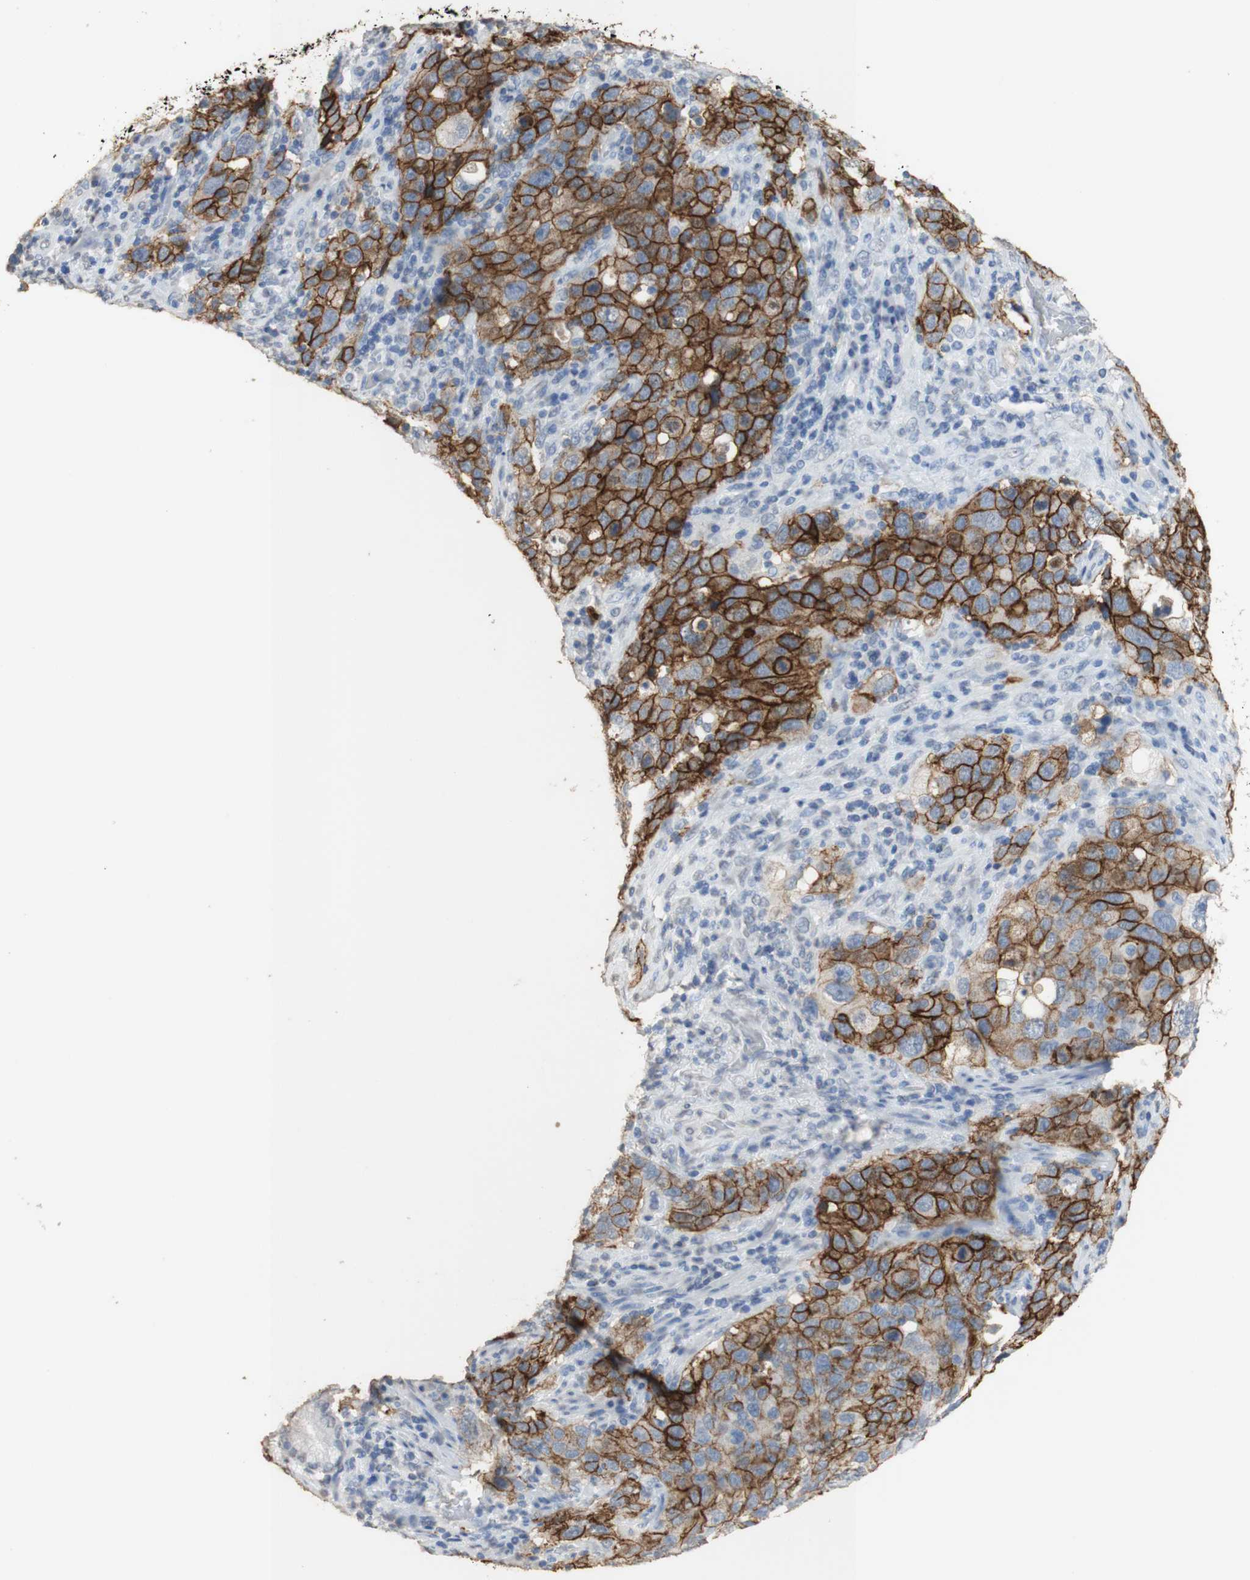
{"staining": {"intensity": "moderate", "quantity": "25%-75%", "location": "cytoplasmic/membranous"}, "tissue": "stomach cancer", "cell_type": "Tumor cells", "image_type": "cancer", "snomed": [{"axis": "morphology", "description": "Normal tissue, NOS"}, {"axis": "morphology", "description": "Adenocarcinoma, NOS"}, {"axis": "topography", "description": "Stomach"}], "caption": "Protein expression by immunohistochemistry displays moderate cytoplasmic/membranous staining in approximately 25%-75% of tumor cells in stomach cancer.", "gene": "L1CAM", "patient": {"sex": "male", "age": 48}}